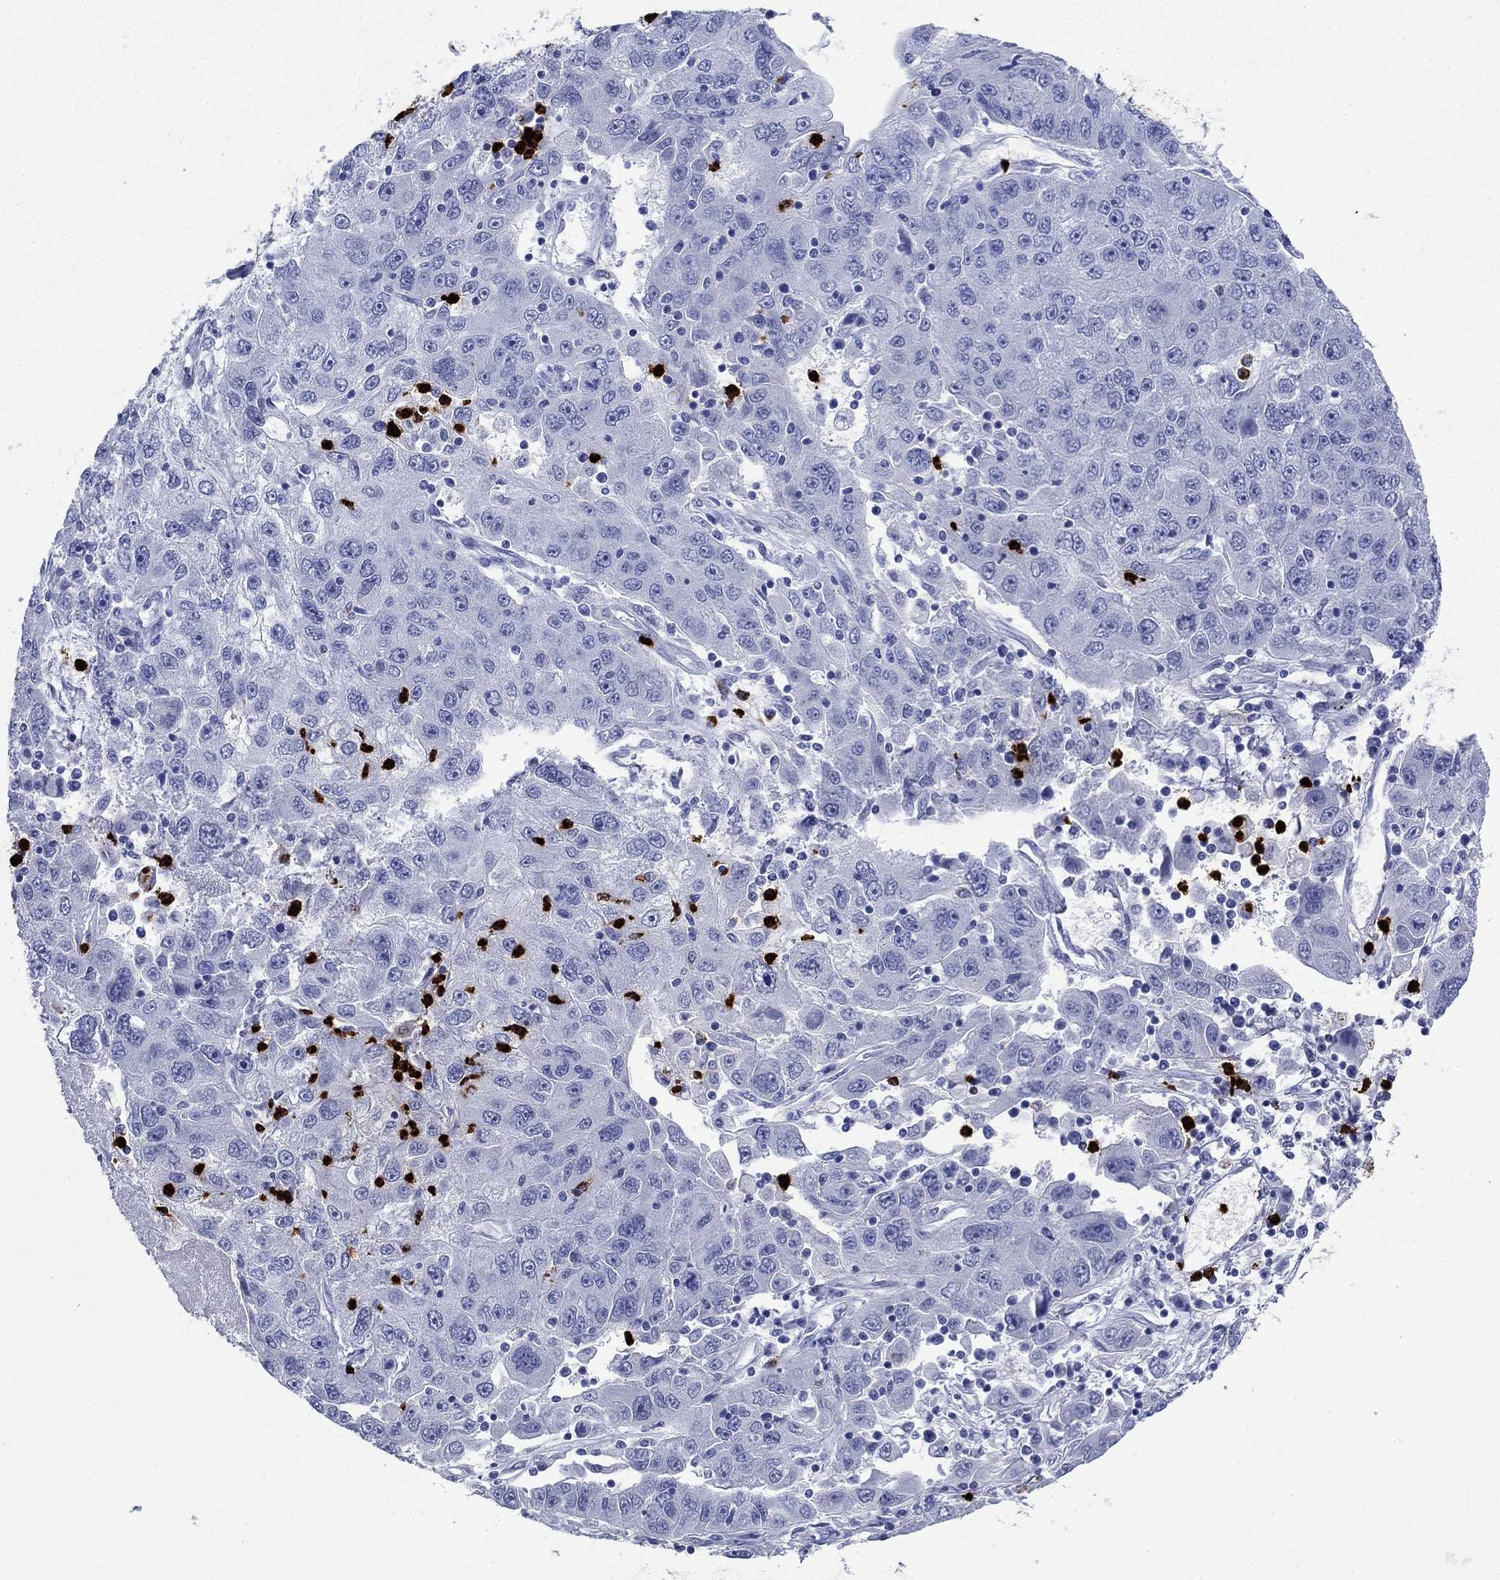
{"staining": {"intensity": "negative", "quantity": "none", "location": "none"}, "tissue": "stomach cancer", "cell_type": "Tumor cells", "image_type": "cancer", "snomed": [{"axis": "morphology", "description": "Adenocarcinoma, NOS"}, {"axis": "topography", "description": "Stomach"}], "caption": "High magnification brightfield microscopy of adenocarcinoma (stomach) stained with DAB (brown) and counterstained with hematoxylin (blue): tumor cells show no significant positivity.", "gene": "AZU1", "patient": {"sex": "male", "age": 56}}